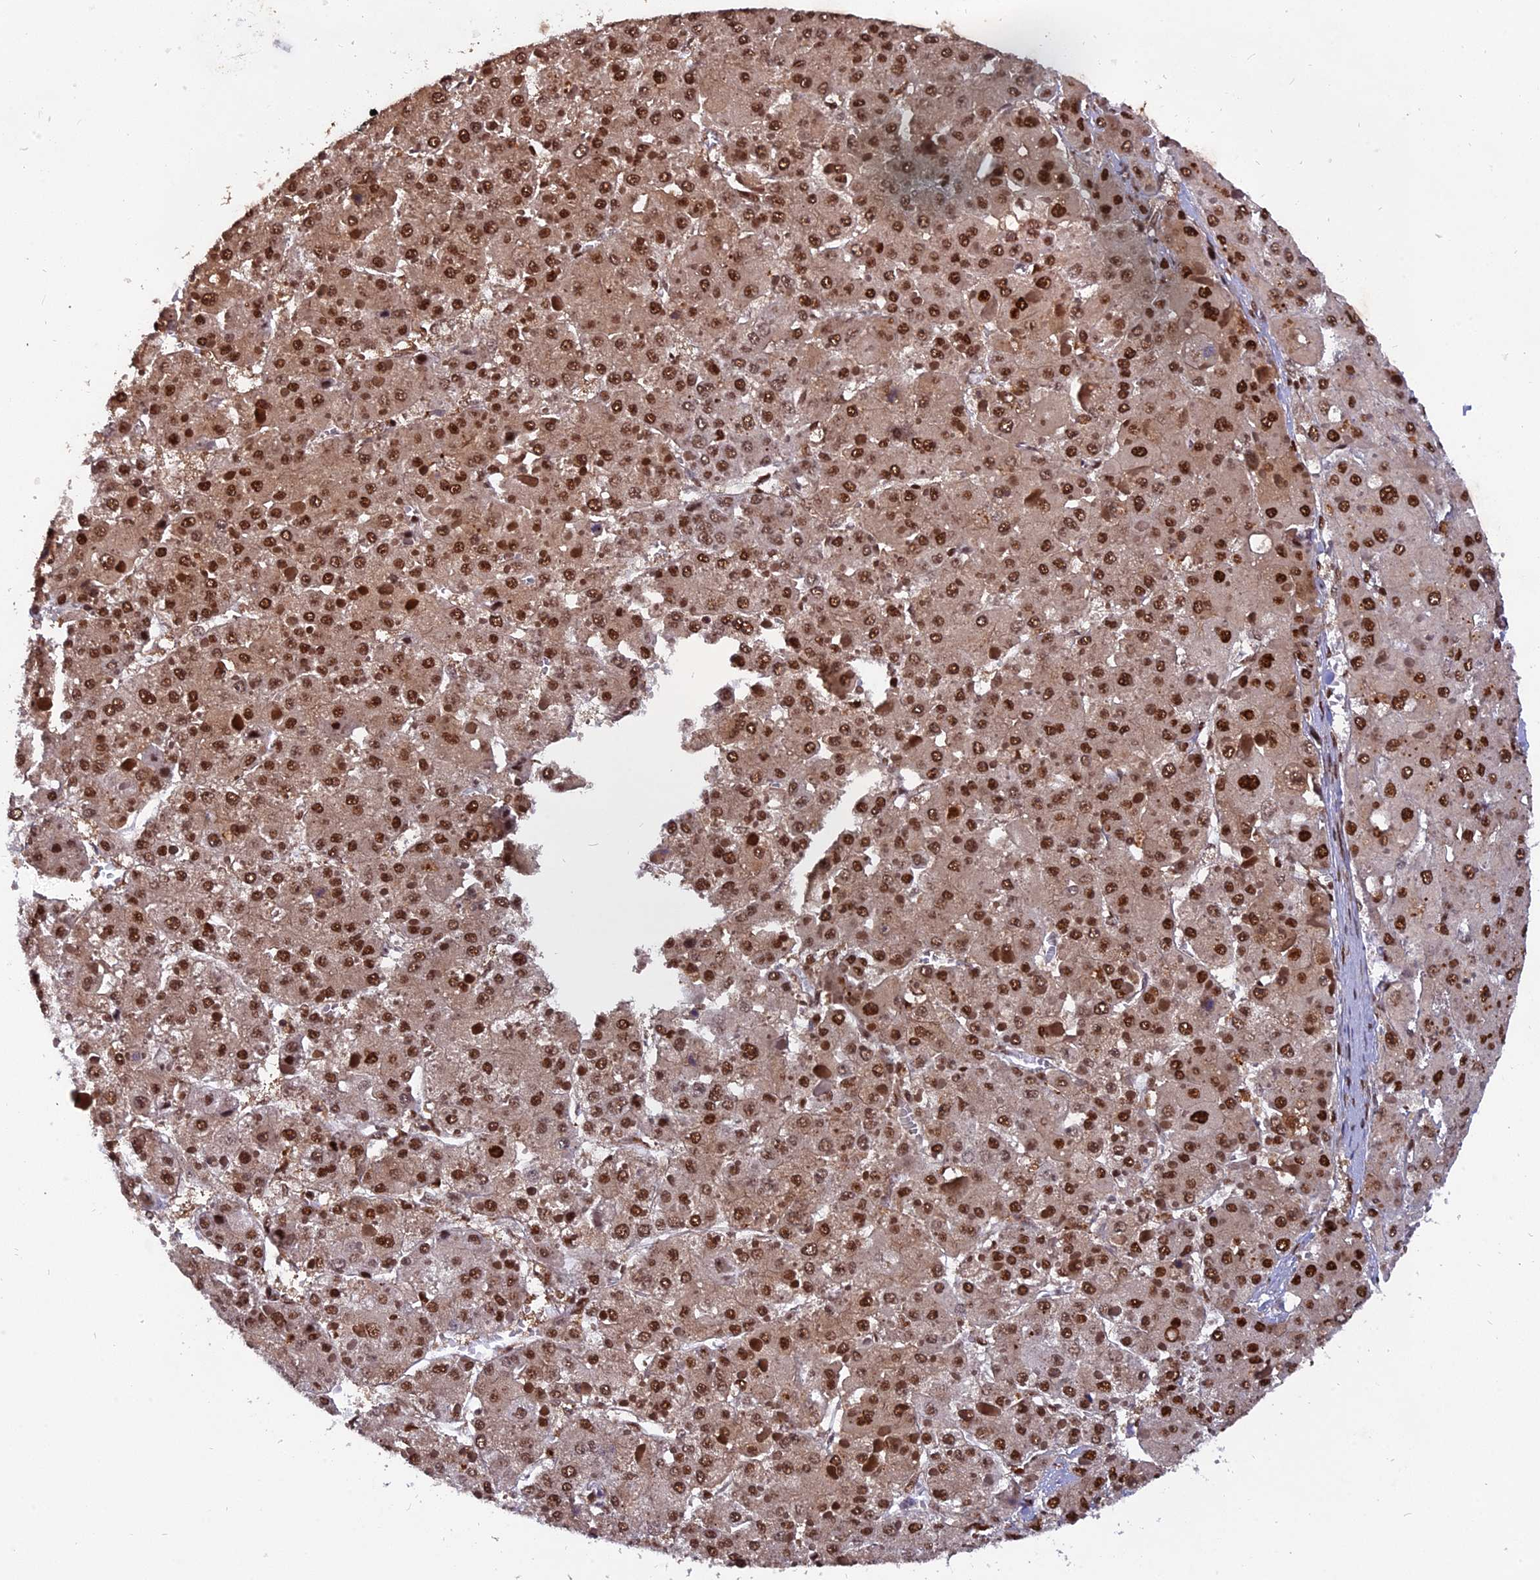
{"staining": {"intensity": "strong", "quantity": ">75%", "location": "nuclear"}, "tissue": "liver cancer", "cell_type": "Tumor cells", "image_type": "cancer", "snomed": [{"axis": "morphology", "description": "Carcinoma, Hepatocellular, NOS"}, {"axis": "topography", "description": "Liver"}], "caption": "Hepatocellular carcinoma (liver) tissue displays strong nuclear expression in approximately >75% of tumor cells", "gene": "RAMAC", "patient": {"sex": "female", "age": 73}}